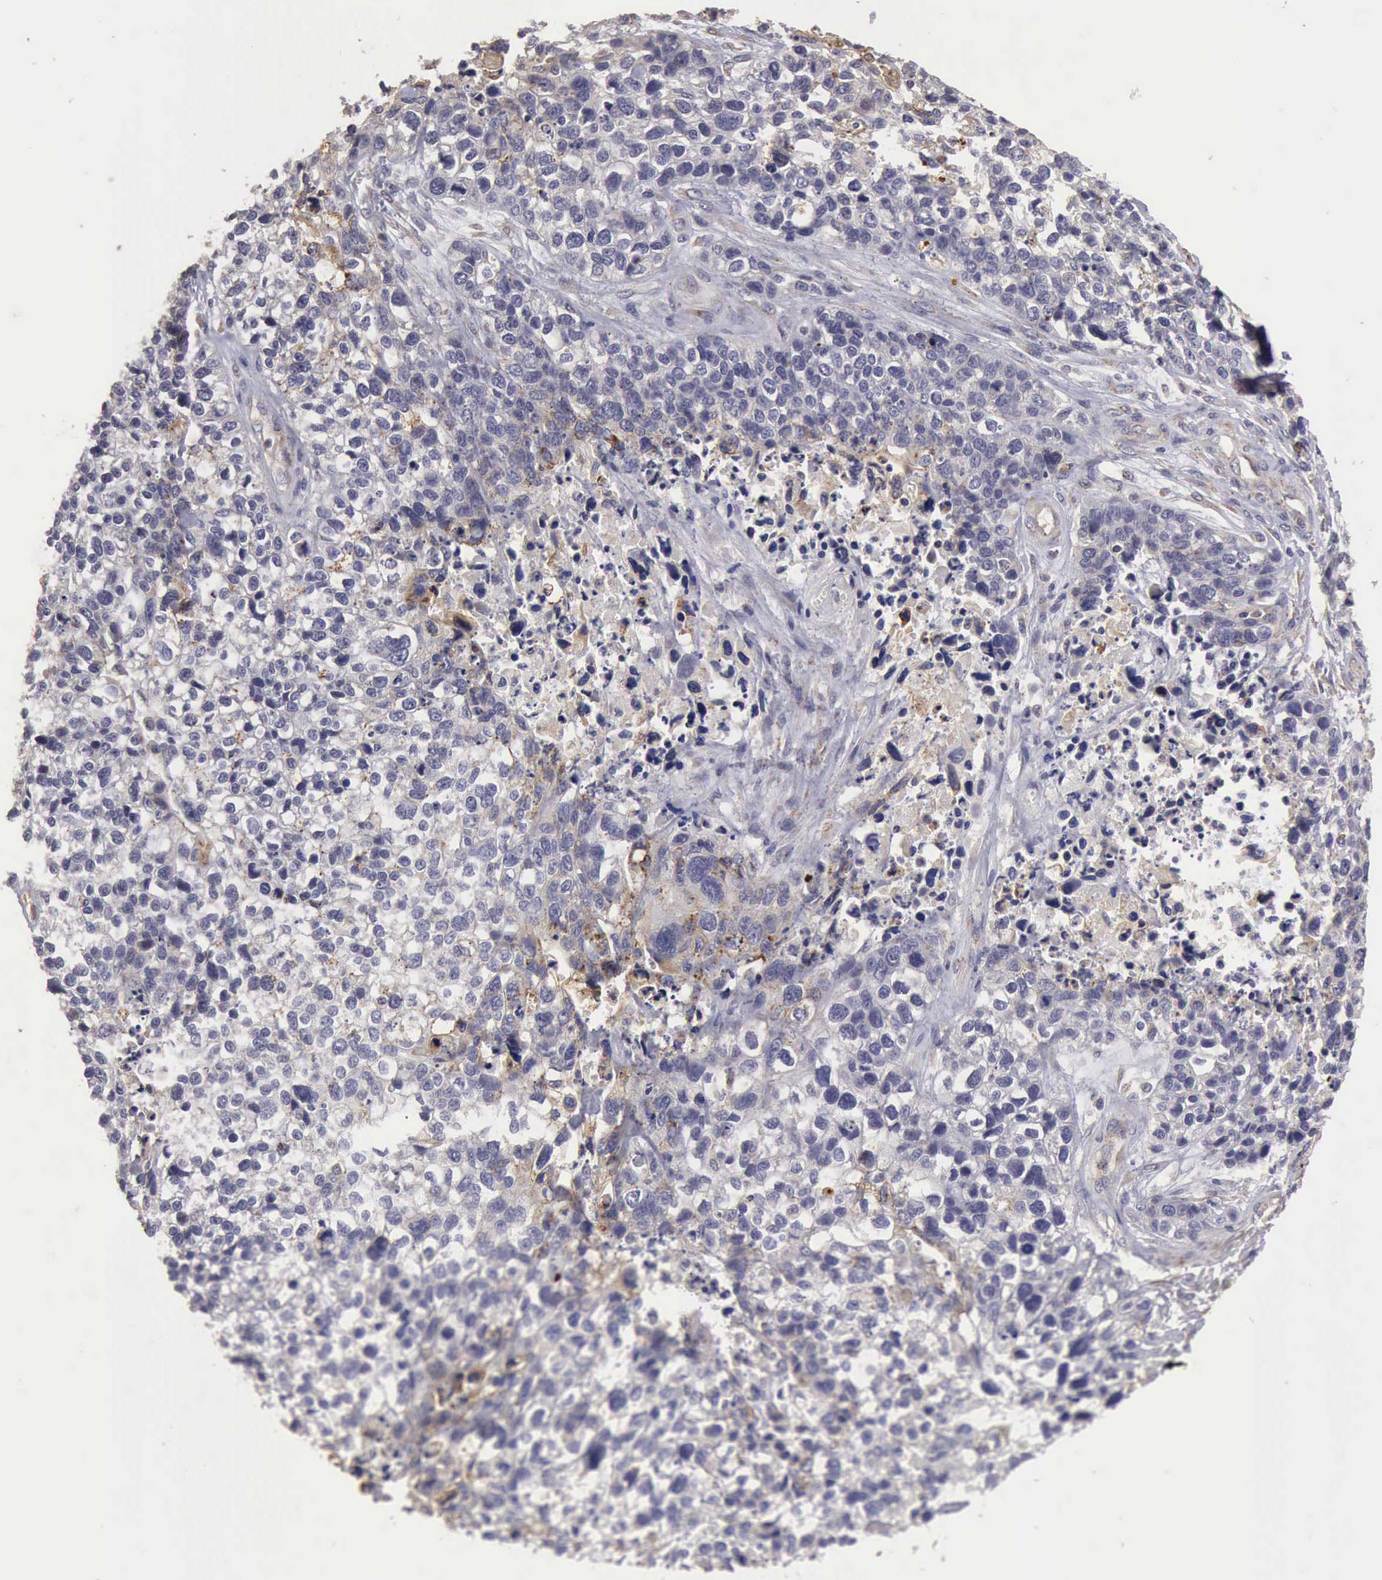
{"staining": {"intensity": "negative", "quantity": "none", "location": "none"}, "tissue": "lung cancer", "cell_type": "Tumor cells", "image_type": "cancer", "snomed": [{"axis": "morphology", "description": "Squamous cell carcinoma, NOS"}, {"axis": "topography", "description": "Lymph node"}, {"axis": "topography", "description": "Lung"}], "caption": "Lung cancer (squamous cell carcinoma) was stained to show a protein in brown. There is no significant staining in tumor cells. (Stains: DAB immunohistochemistry with hematoxylin counter stain, Microscopy: brightfield microscopy at high magnification).", "gene": "BMX", "patient": {"sex": "male", "age": 74}}